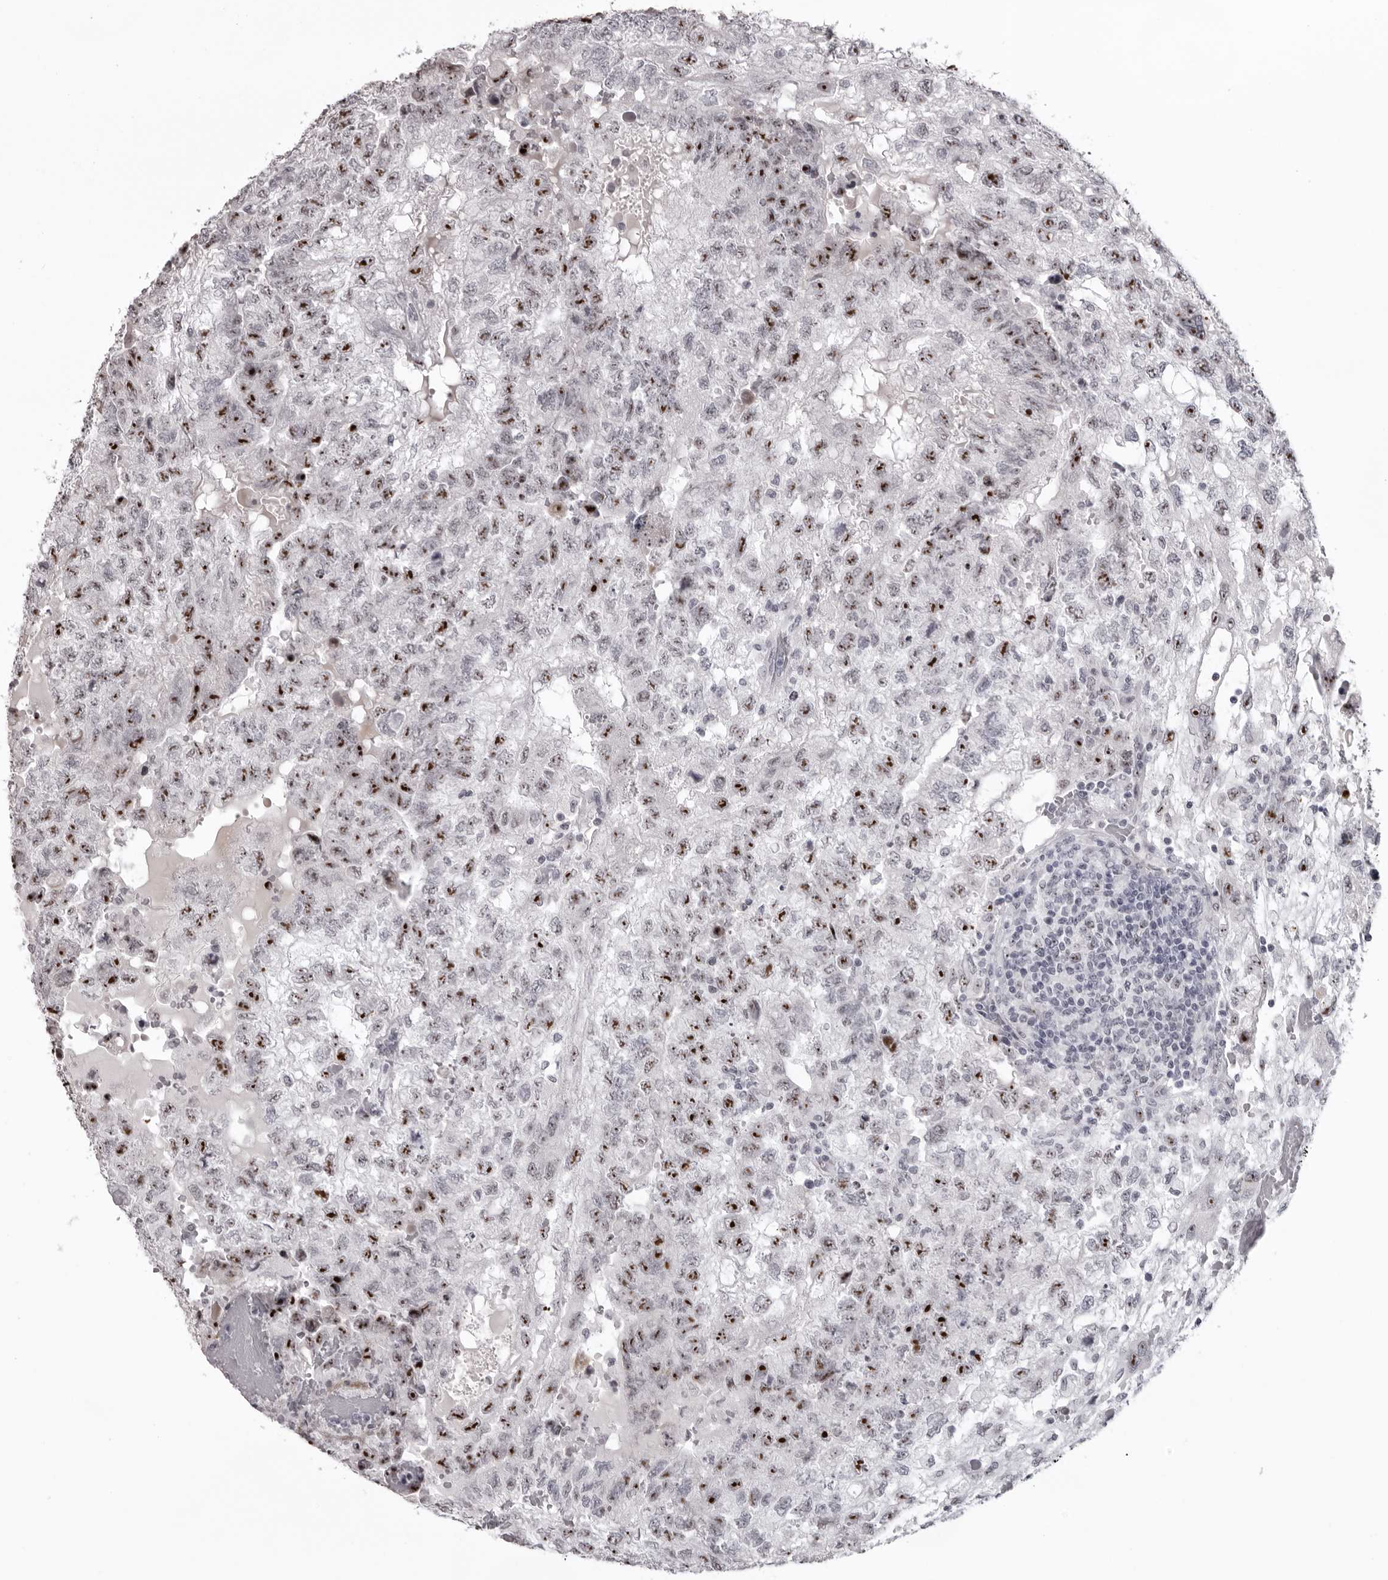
{"staining": {"intensity": "strong", "quantity": ">75%", "location": "nuclear"}, "tissue": "testis cancer", "cell_type": "Tumor cells", "image_type": "cancer", "snomed": [{"axis": "morphology", "description": "Carcinoma, Embryonal, NOS"}, {"axis": "topography", "description": "Testis"}], "caption": "Testis embryonal carcinoma stained with IHC shows strong nuclear expression in about >75% of tumor cells.", "gene": "HELZ", "patient": {"sex": "male", "age": 36}}